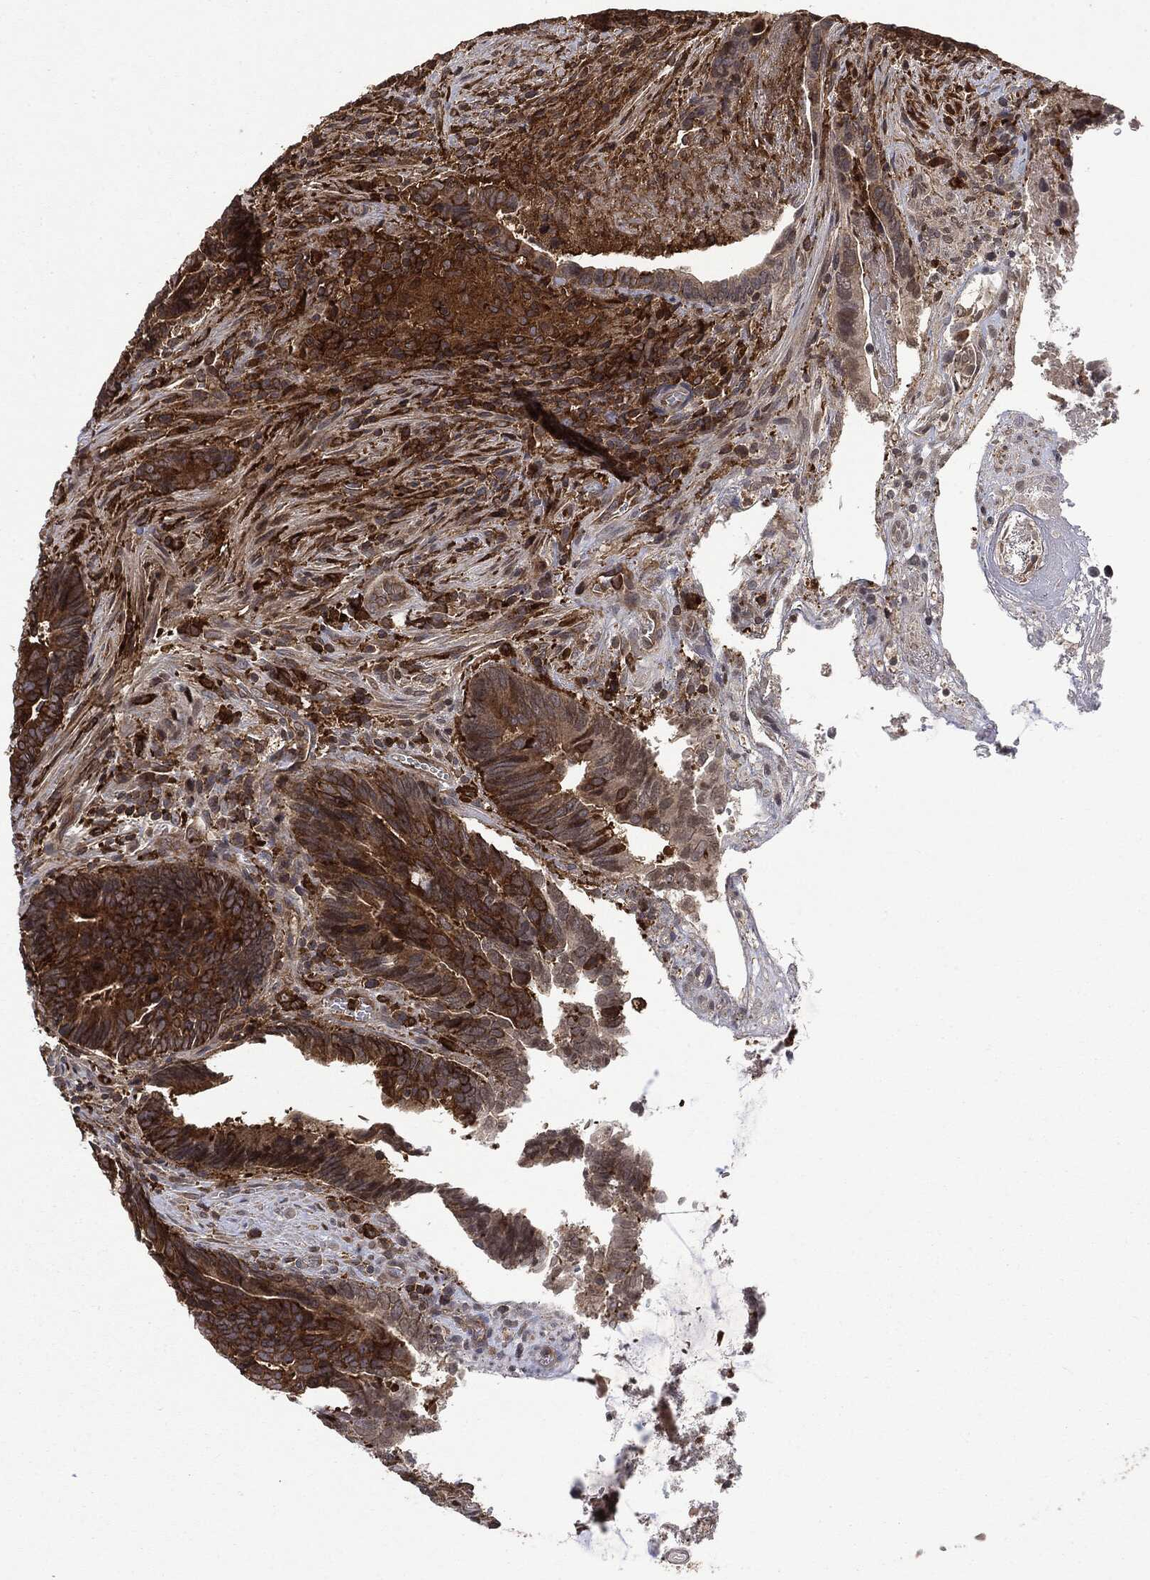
{"staining": {"intensity": "strong", "quantity": ">75%", "location": "cytoplasmic/membranous"}, "tissue": "colorectal cancer", "cell_type": "Tumor cells", "image_type": "cancer", "snomed": [{"axis": "morphology", "description": "Adenocarcinoma, NOS"}, {"axis": "topography", "description": "Colon"}], "caption": "The micrograph shows immunohistochemical staining of adenocarcinoma (colorectal). There is strong cytoplasmic/membranous staining is seen in about >75% of tumor cells.", "gene": "SNX5", "patient": {"sex": "male", "age": 75}}